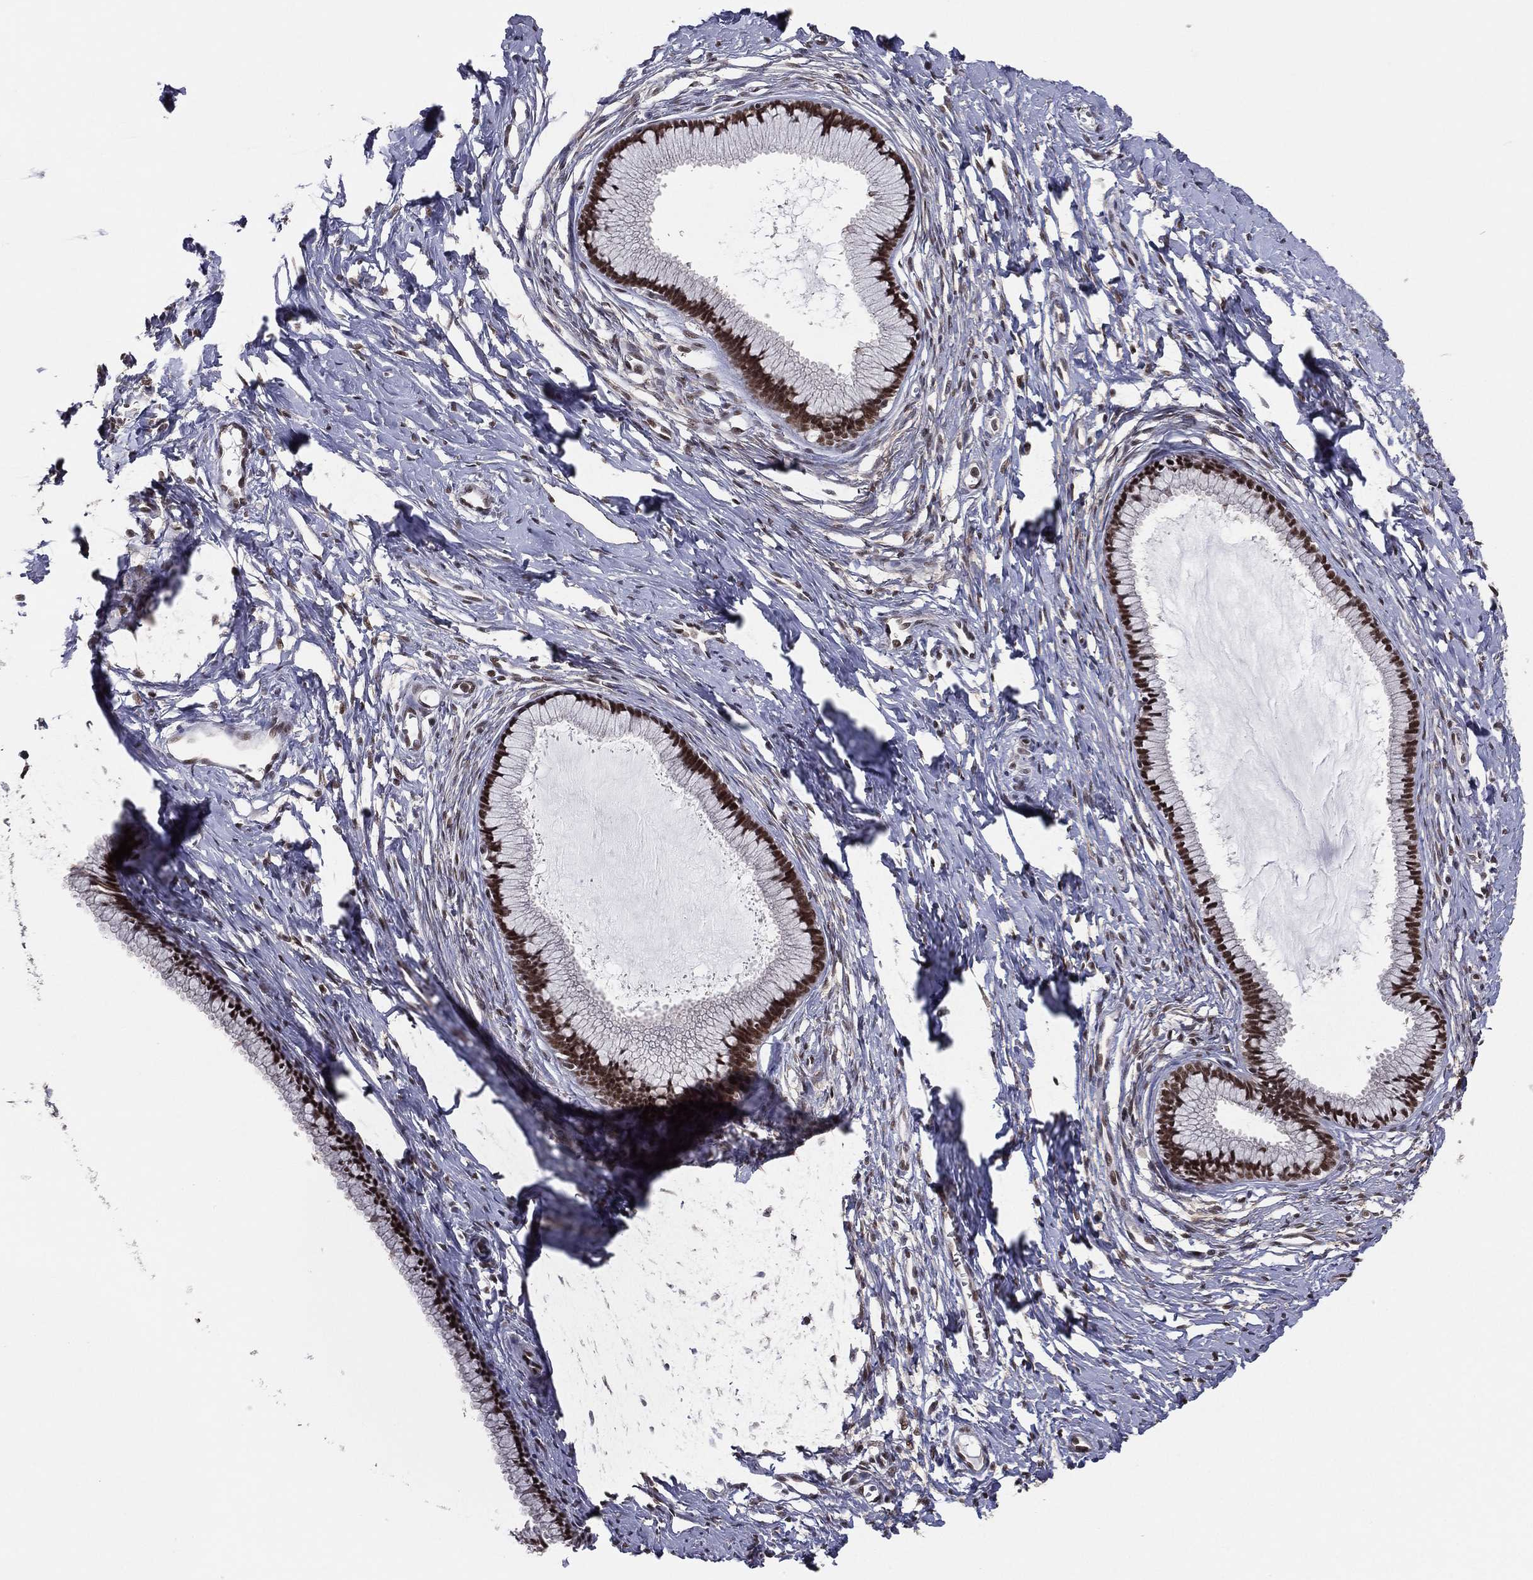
{"staining": {"intensity": "strong", "quantity": ">75%", "location": "nuclear"}, "tissue": "cervix", "cell_type": "Glandular cells", "image_type": "normal", "snomed": [{"axis": "morphology", "description": "Normal tissue, NOS"}, {"axis": "topography", "description": "Cervix"}], "caption": "The histopathology image exhibits a brown stain indicating the presence of a protein in the nuclear of glandular cells in cervix.", "gene": "GPALPP1", "patient": {"sex": "female", "age": 40}}